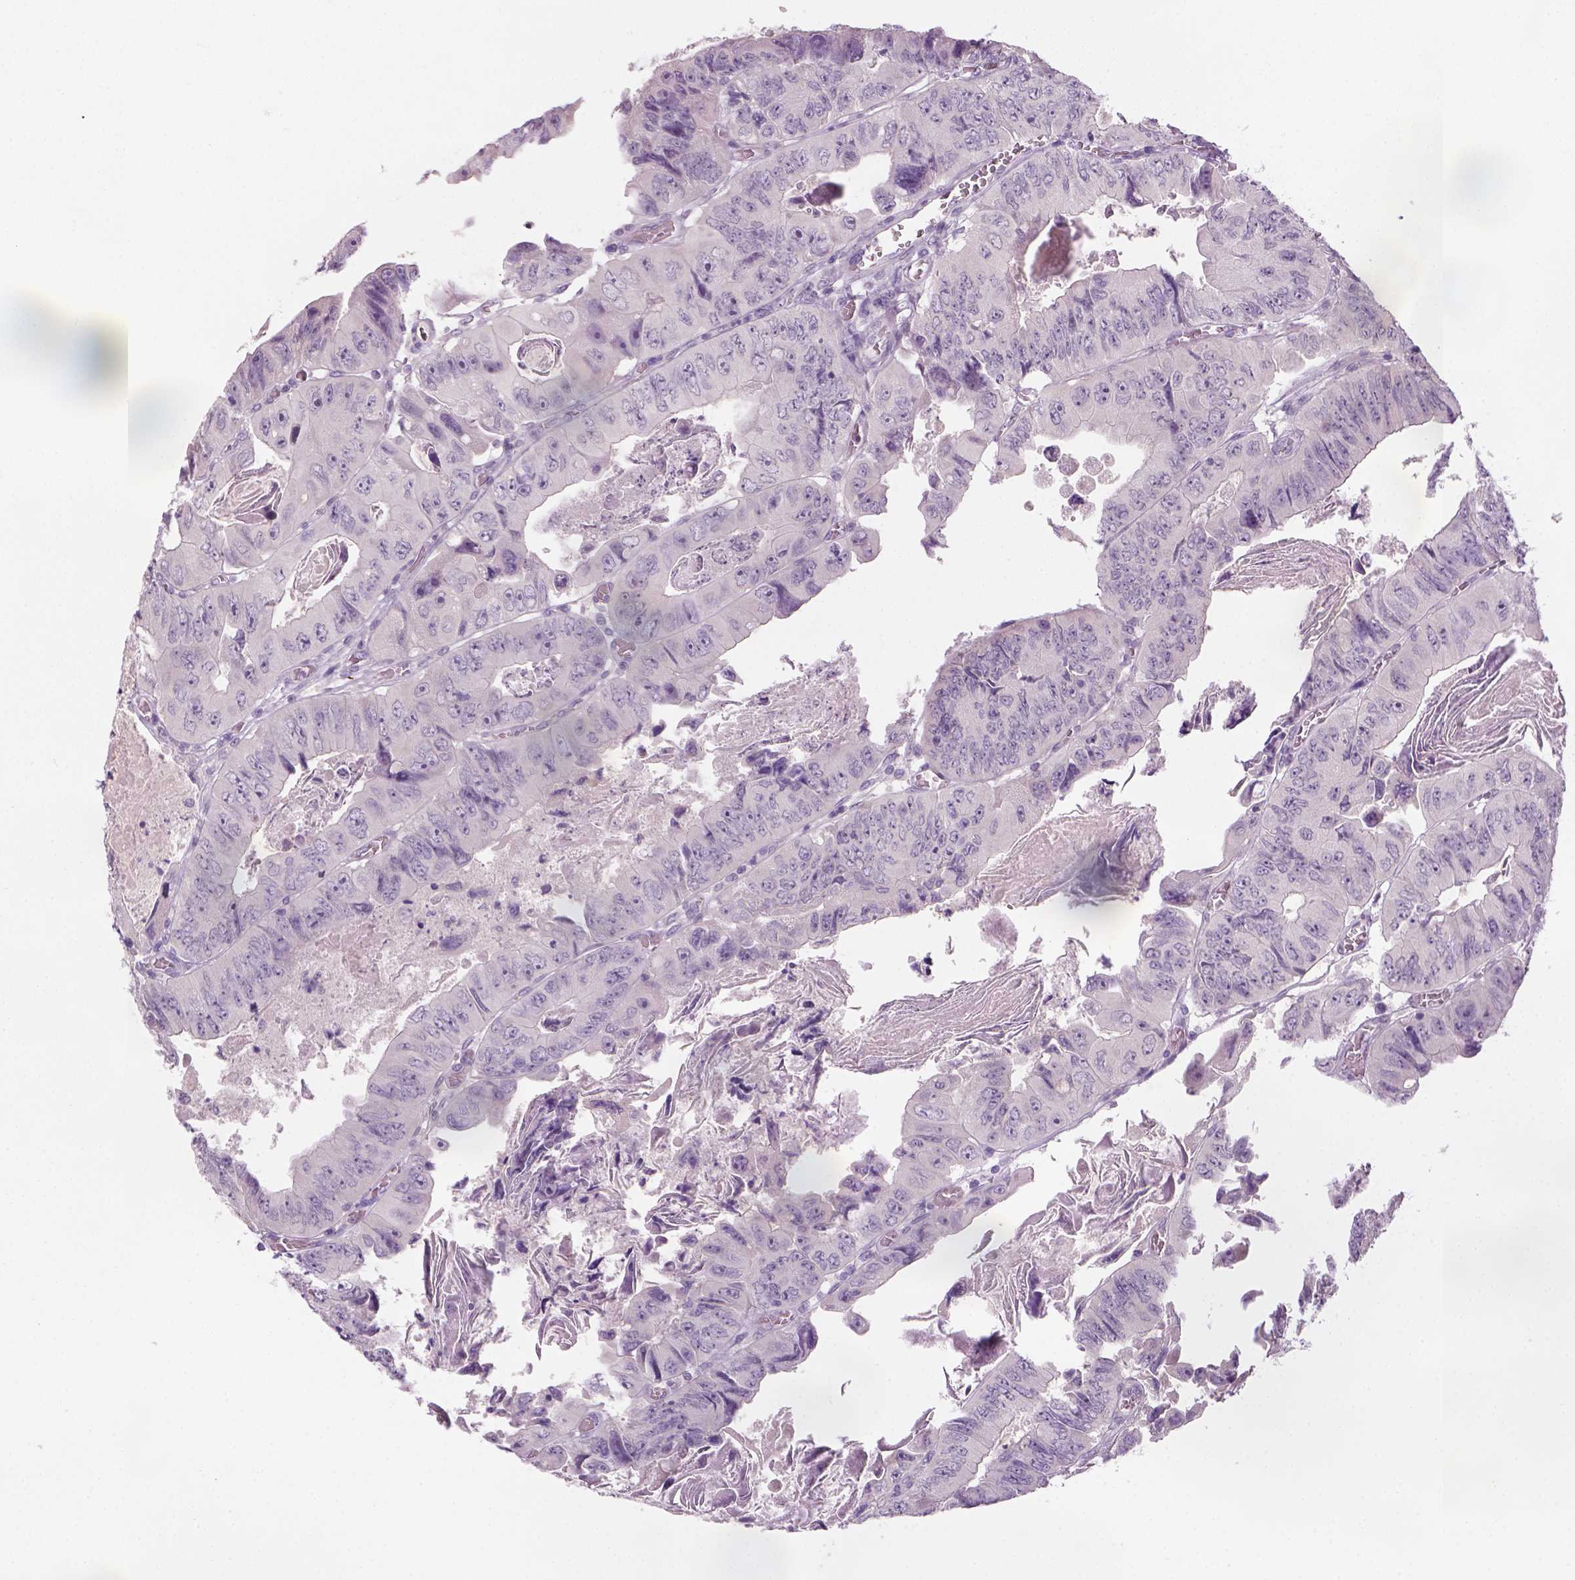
{"staining": {"intensity": "negative", "quantity": "none", "location": "none"}, "tissue": "colorectal cancer", "cell_type": "Tumor cells", "image_type": "cancer", "snomed": [{"axis": "morphology", "description": "Adenocarcinoma, NOS"}, {"axis": "topography", "description": "Colon"}], "caption": "Image shows no protein staining in tumor cells of colorectal adenocarcinoma tissue.", "gene": "GFI1B", "patient": {"sex": "female", "age": 84}}